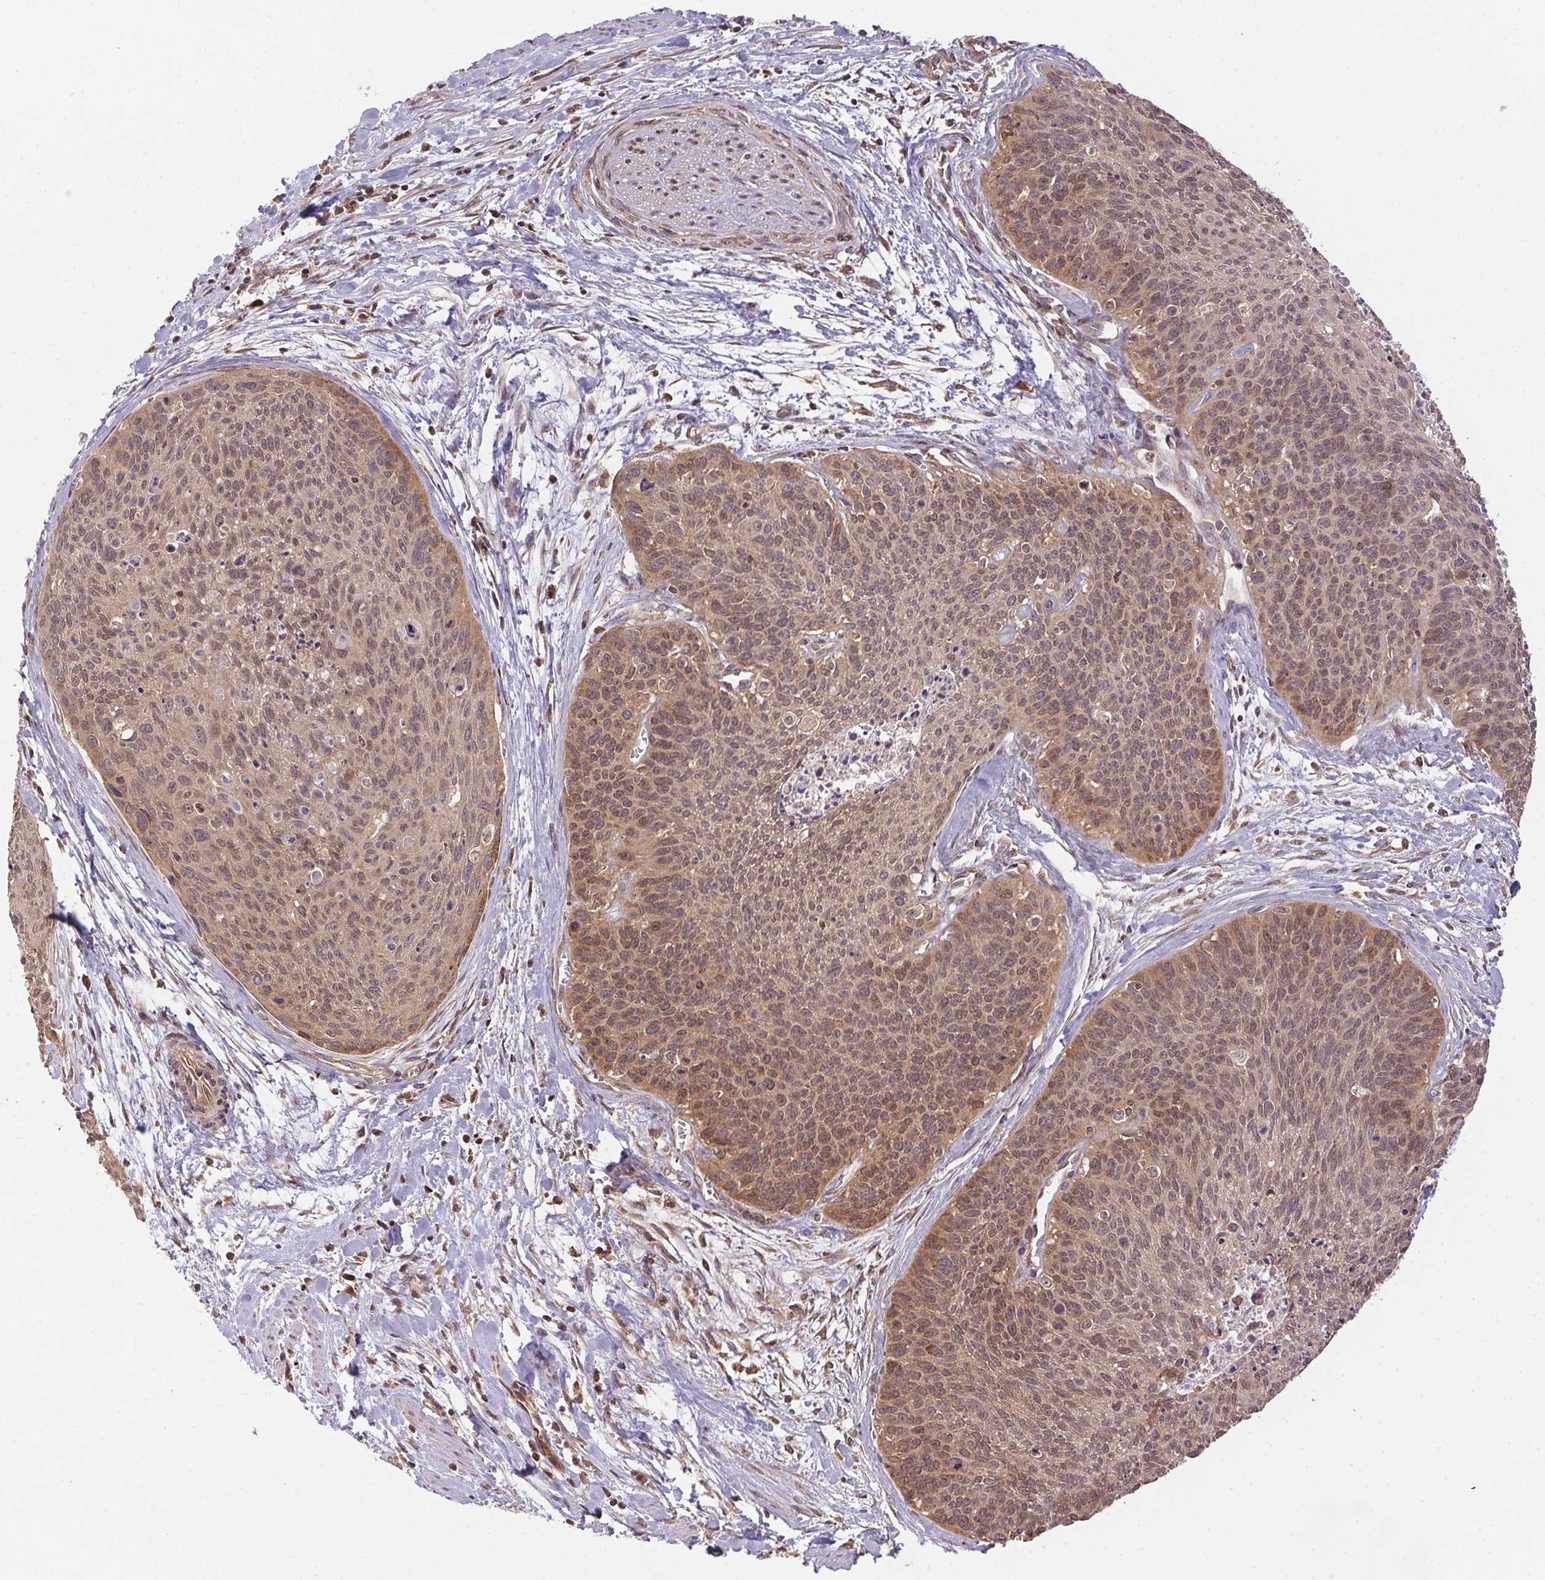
{"staining": {"intensity": "weak", "quantity": ">75%", "location": "cytoplasmic/membranous,nuclear"}, "tissue": "breast cancer", "cell_type": "Tumor cells", "image_type": "cancer", "snomed": [{"axis": "morphology", "description": "Normal tissue, NOS"}, {"axis": "morphology", "description": "Duct carcinoma"}, {"axis": "topography", "description": "Breast"}], "caption": "Weak cytoplasmic/membranous and nuclear protein positivity is present in approximately >75% of tumor cells in breast intraductal carcinoma.", "gene": "MEX3D", "patient": {"sex": "female", "age": 43}}